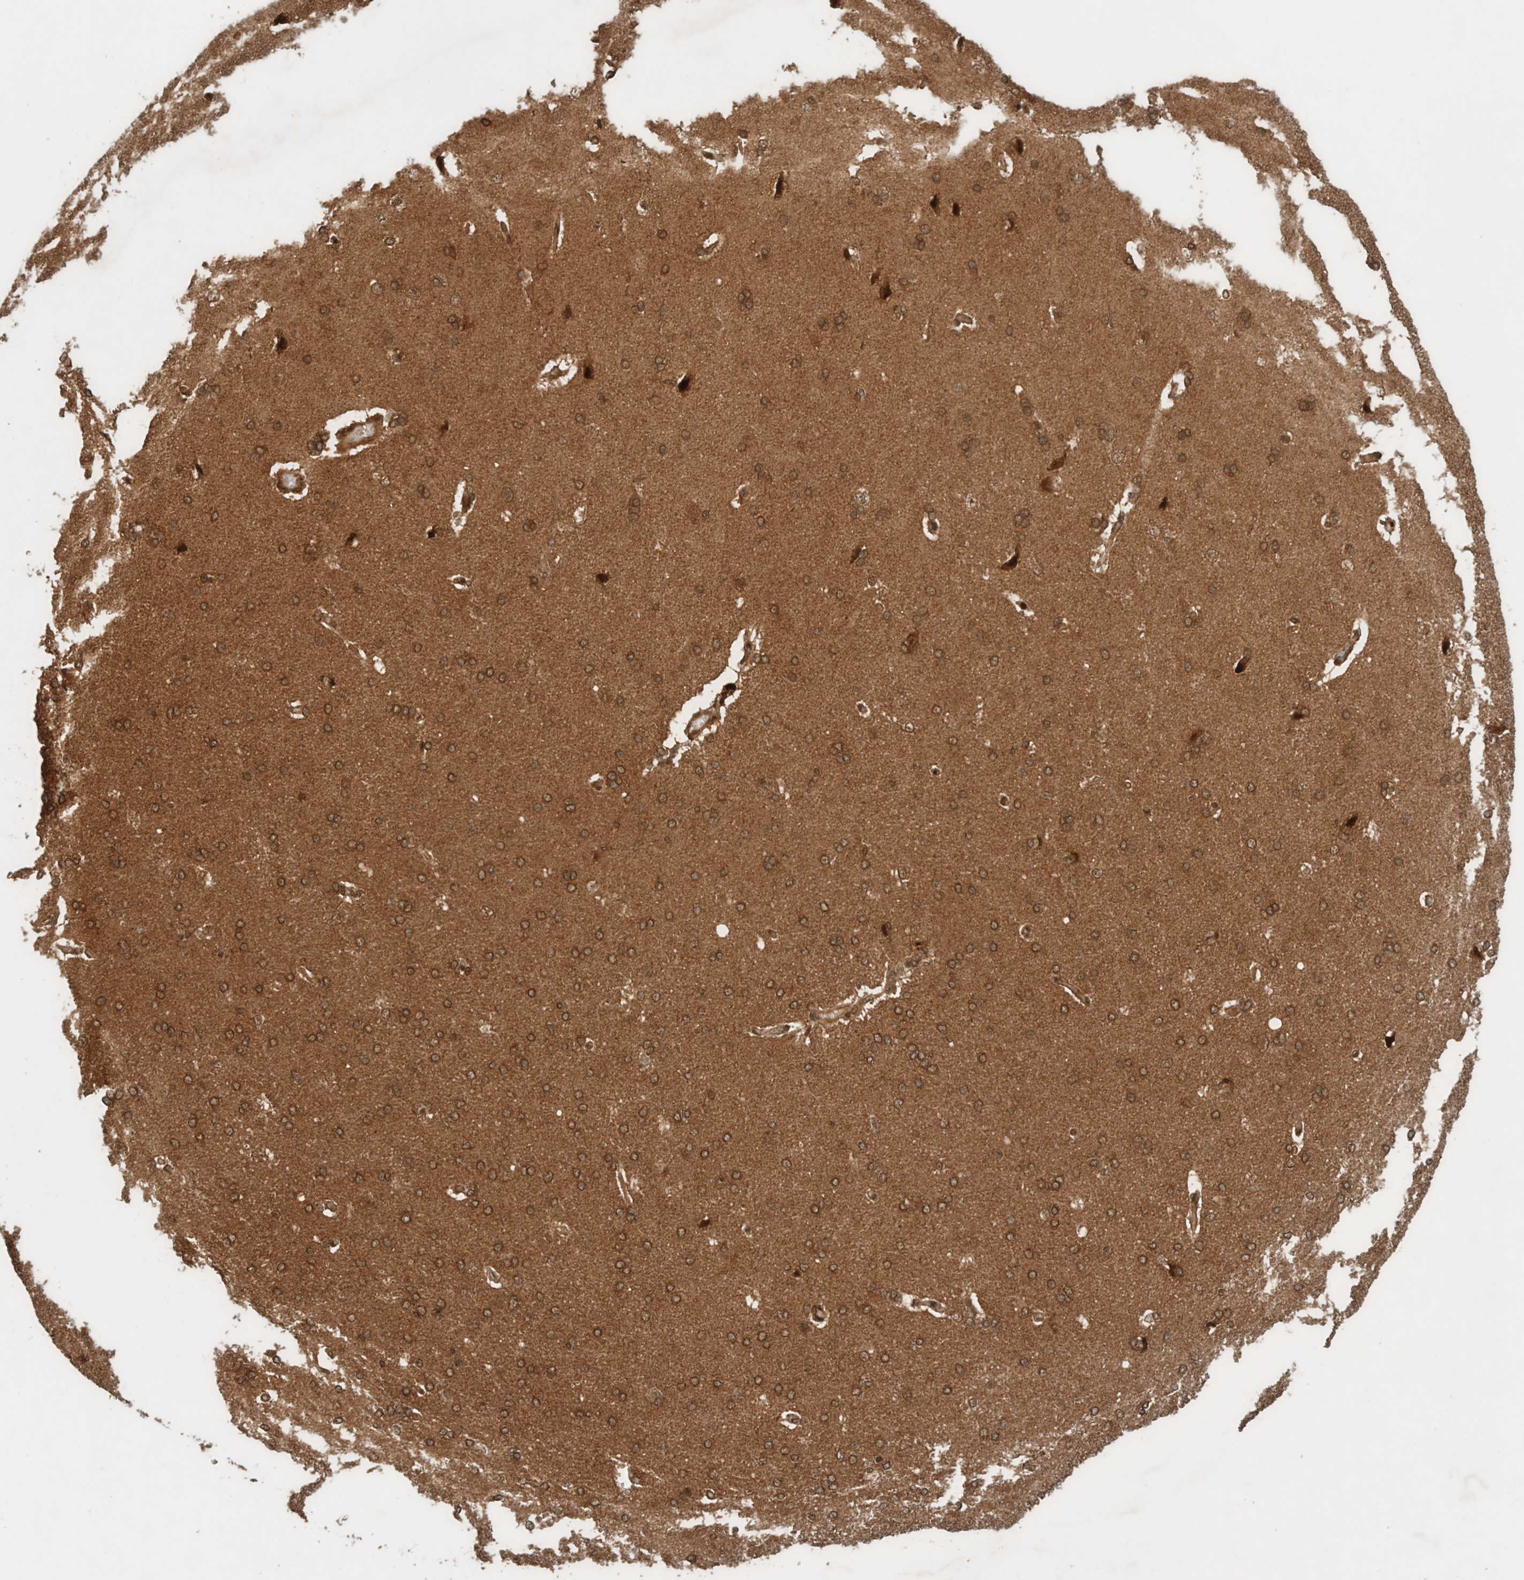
{"staining": {"intensity": "moderate", "quantity": ">75%", "location": "cytoplasmic/membranous,nuclear"}, "tissue": "cerebral cortex", "cell_type": "Endothelial cells", "image_type": "normal", "snomed": [{"axis": "morphology", "description": "Normal tissue, NOS"}, {"axis": "topography", "description": "Cerebral cortex"}], "caption": "An immunohistochemistry (IHC) photomicrograph of benign tissue is shown. Protein staining in brown shows moderate cytoplasmic/membranous,nuclear positivity in cerebral cortex within endothelial cells.", "gene": "CNTROB", "patient": {"sex": "male", "age": 62}}